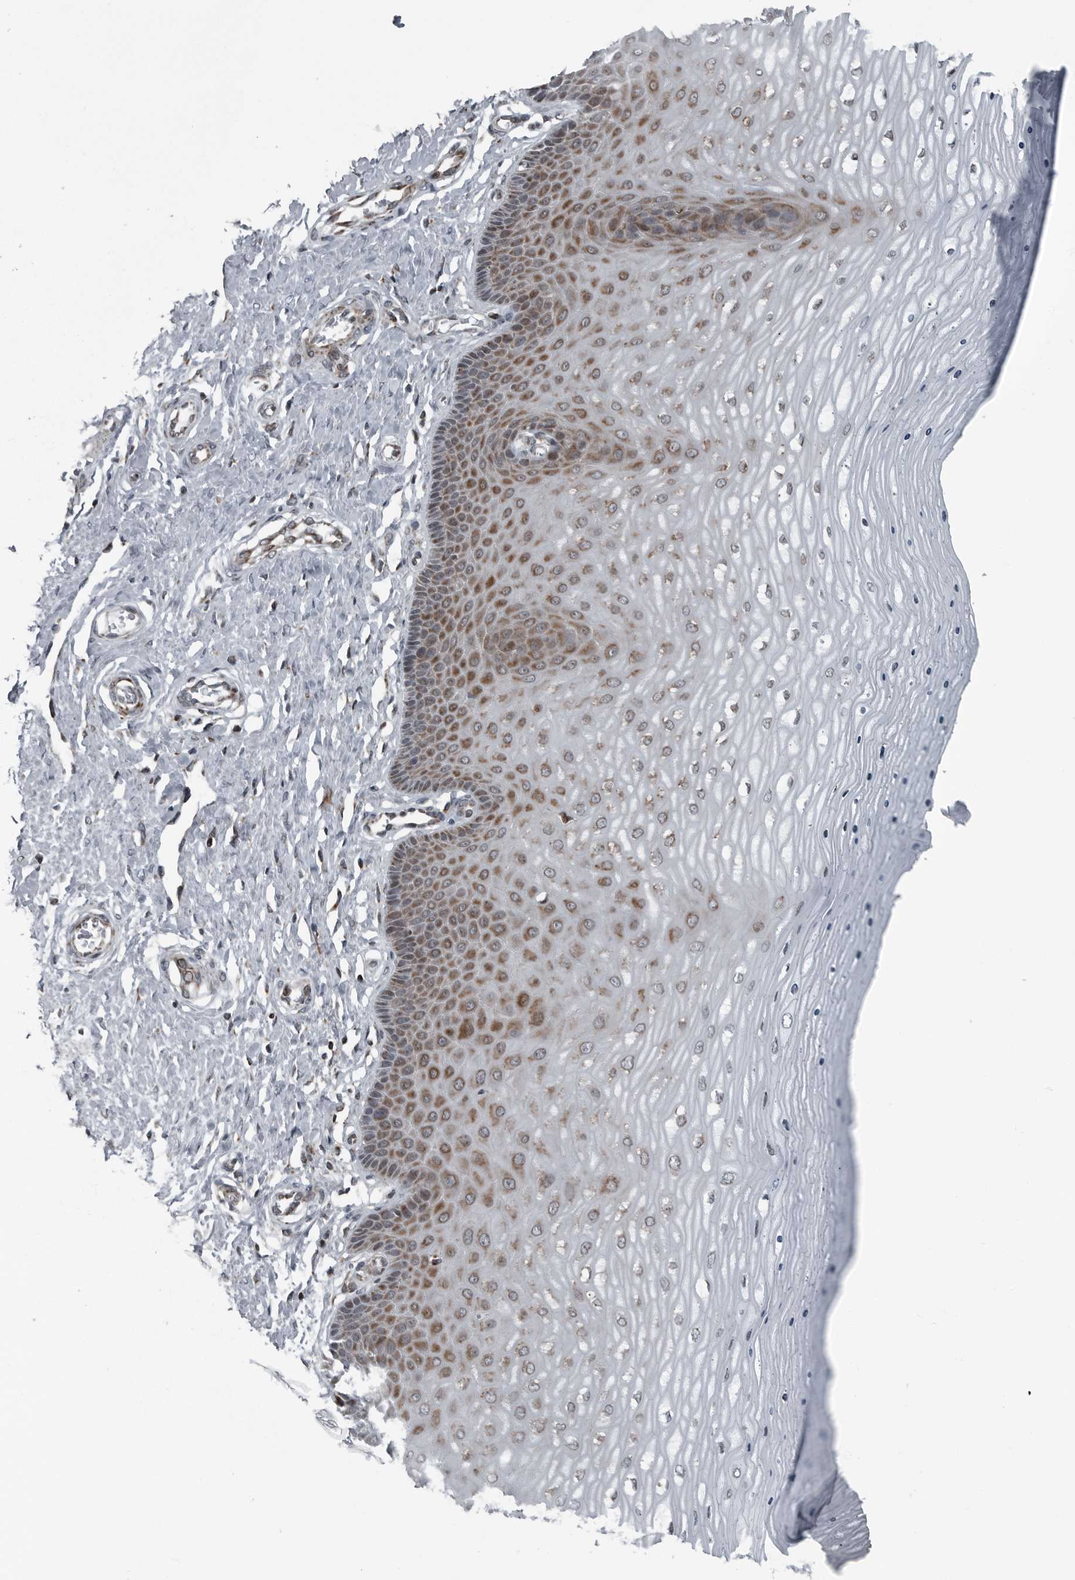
{"staining": {"intensity": "moderate", "quantity": ">75%", "location": "cytoplasmic/membranous"}, "tissue": "cervix", "cell_type": "Glandular cells", "image_type": "normal", "snomed": [{"axis": "morphology", "description": "Normal tissue, NOS"}, {"axis": "topography", "description": "Cervix"}], "caption": "An image of cervix stained for a protein displays moderate cytoplasmic/membranous brown staining in glandular cells.", "gene": "GAK", "patient": {"sex": "female", "age": 55}}